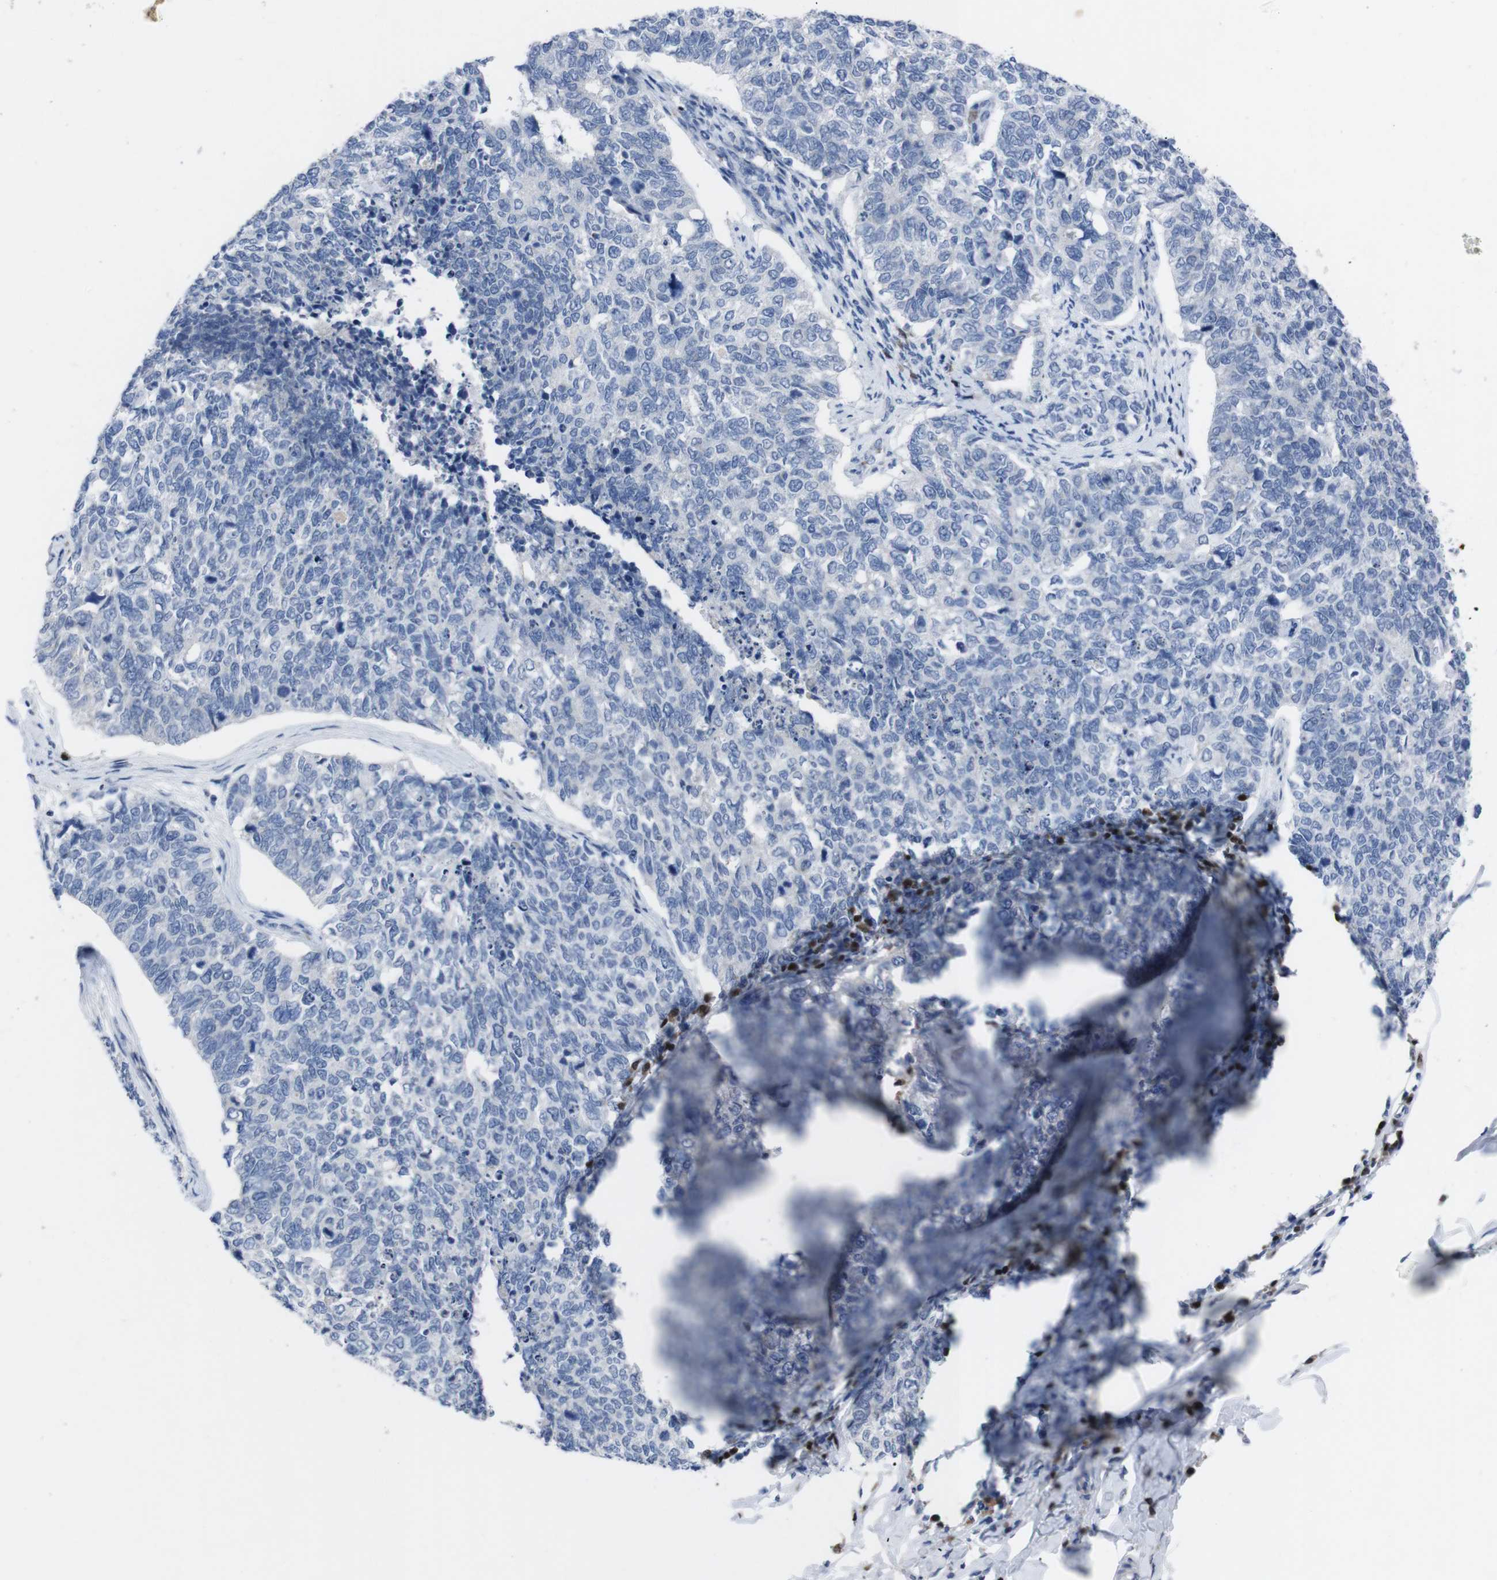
{"staining": {"intensity": "negative", "quantity": "none", "location": "none"}, "tissue": "cervical cancer", "cell_type": "Tumor cells", "image_type": "cancer", "snomed": [{"axis": "morphology", "description": "Squamous cell carcinoma, NOS"}, {"axis": "topography", "description": "Cervix"}], "caption": "There is no significant positivity in tumor cells of squamous cell carcinoma (cervical). (DAB immunohistochemistry (IHC), high magnification).", "gene": "IRF4", "patient": {"sex": "female", "age": 63}}